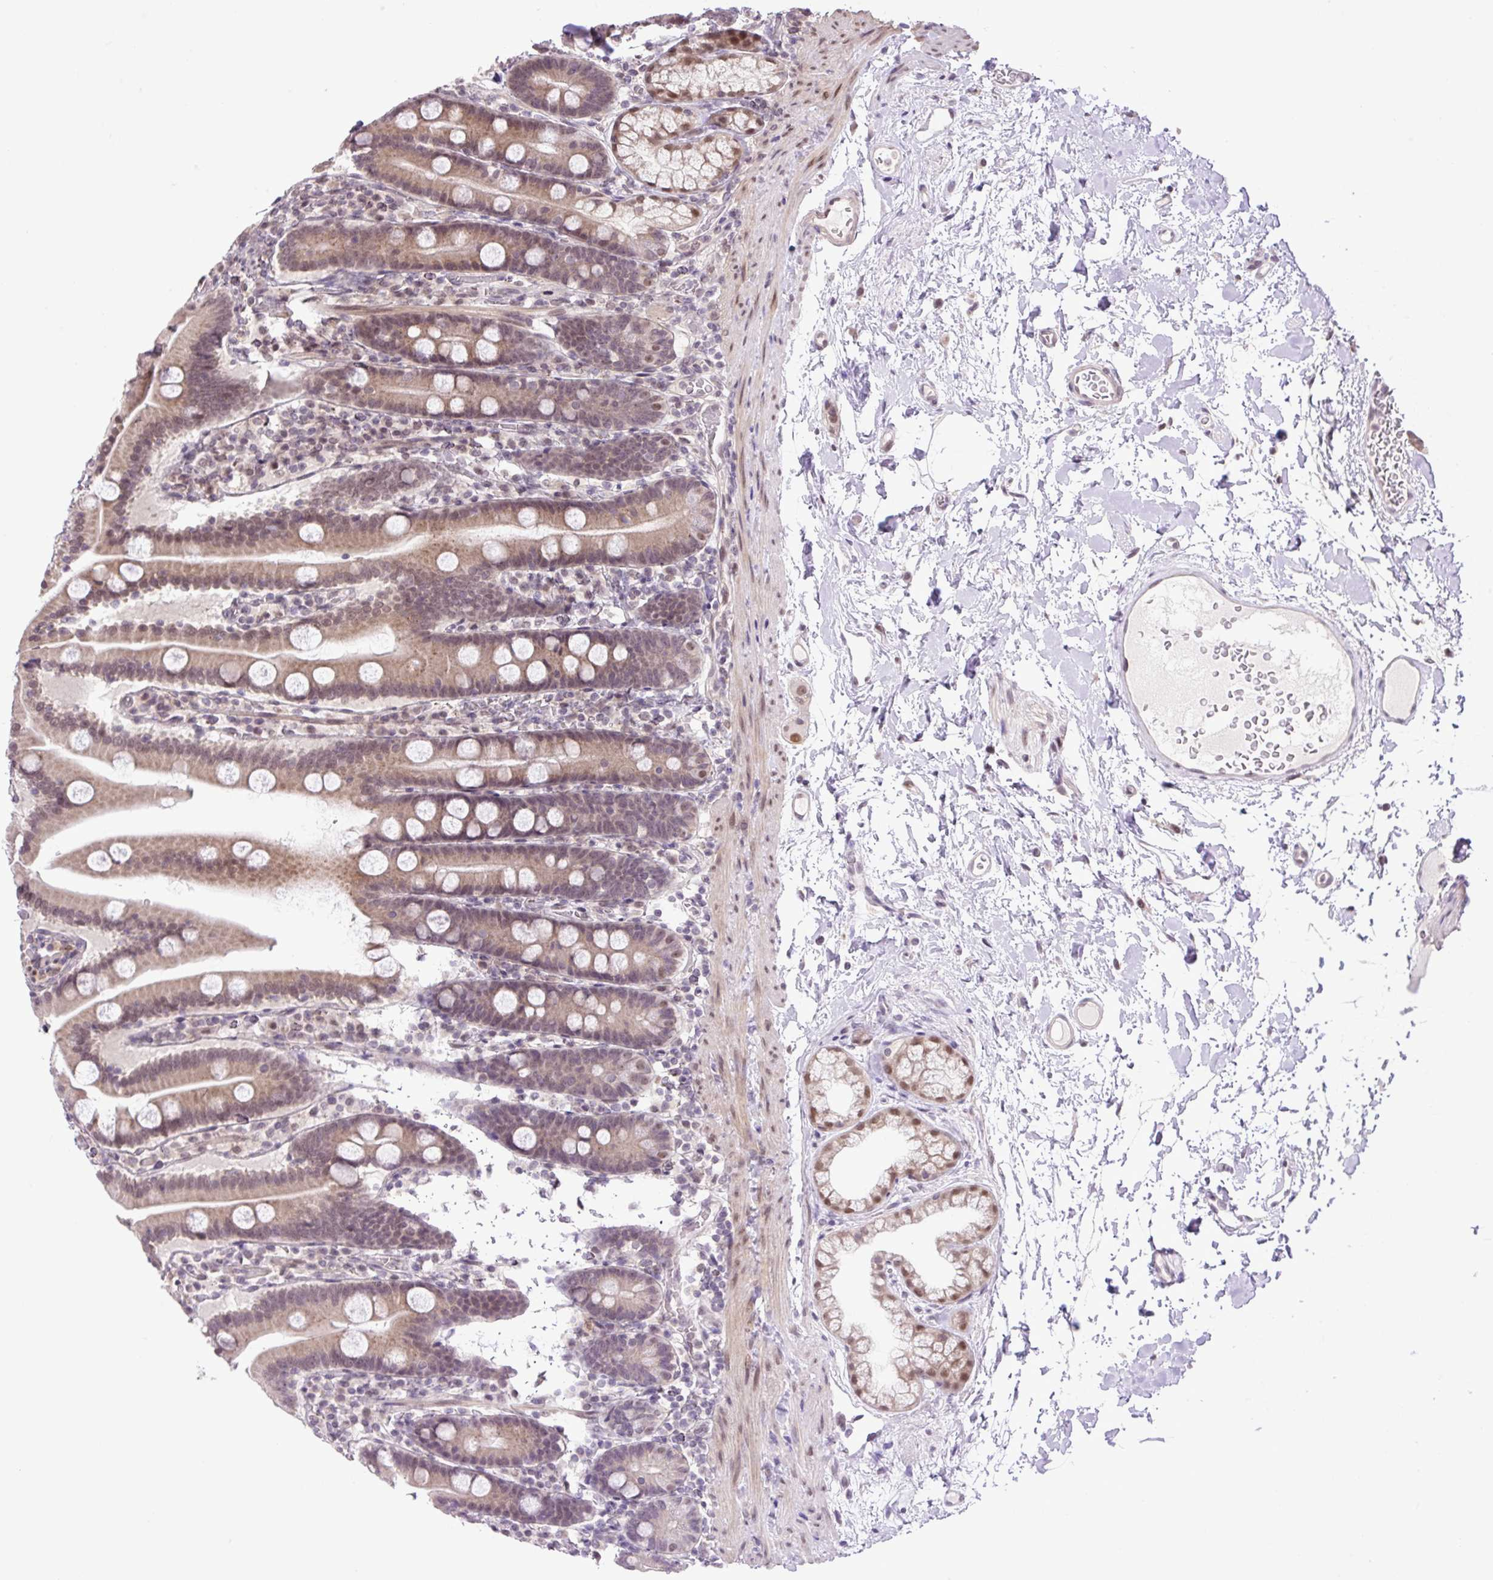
{"staining": {"intensity": "moderate", "quantity": ">75%", "location": "cytoplasmic/membranous,nuclear"}, "tissue": "duodenum", "cell_type": "Glandular cells", "image_type": "normal", "snomed": [{"axis": "morphology", "description": "Normal tissue, NOS"}, {"axis": "topography", "description": "Duodenum"}], "caption": "DAB immunohistochemical staining of unremarkable human duodenum reveals moderate cytoplasmic/membranous,nuclear protein expression in approximately >75% of glandular cells. The staining is performed using DAB brown chromogen to label protein expression. The nuclei are counter-stained blue using hematoxylin.", "gene": "KPNA1", "patient": {"sex": "male", "age": 55}}